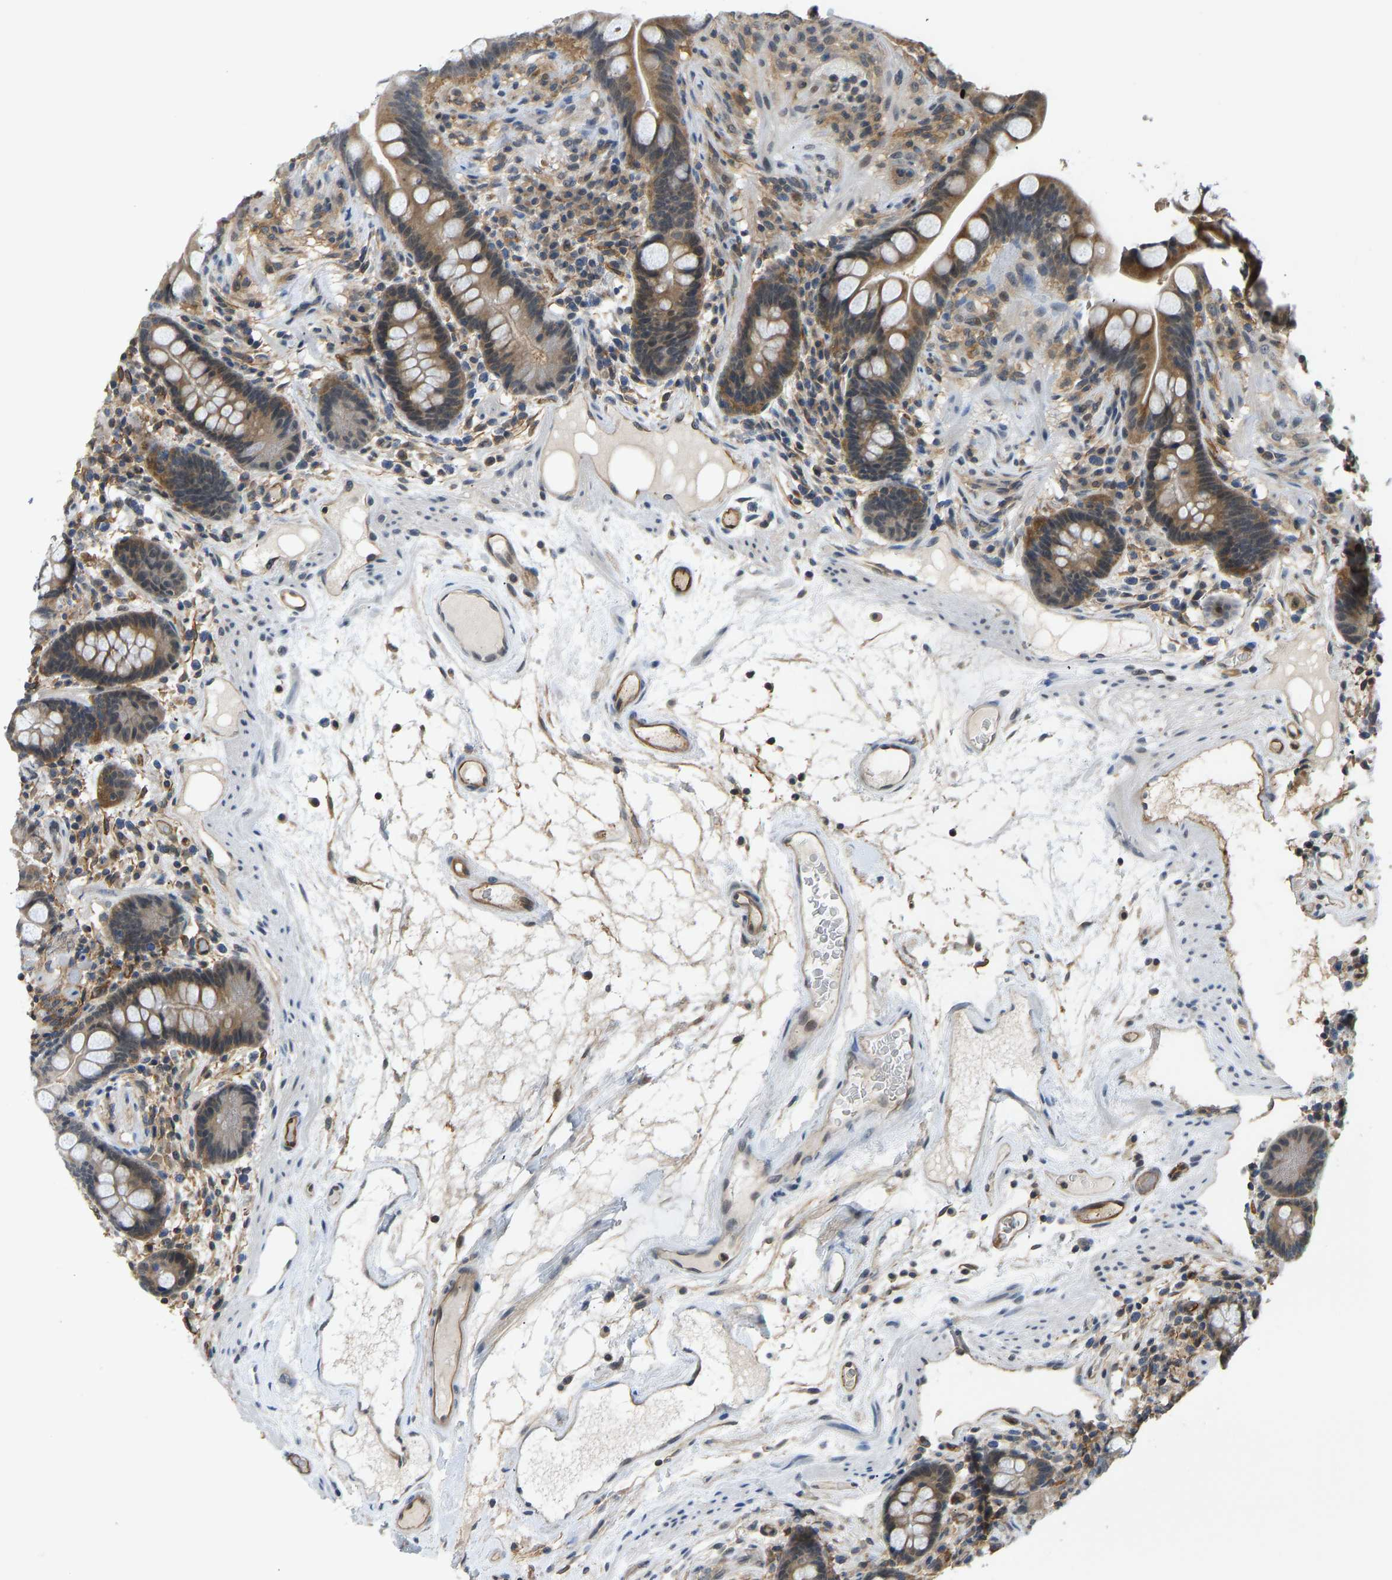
{"staining": {"intensity": "moderate", "quantity": ">75%", "location": "cytoplasmic/membranous"}, "tissue": "colon", "cell_type": "Endothelial cells", "image_type": "normal", "snomed": [{"axis": "morphology", "description": "Normal tissue, NOS"}, {"axis": "topography", "description": "Colon"}], "caption": "The histopathology image exhibits a brown stain indicating the presence of a protein in the cytoplasmic/membranous of endothelial cells in colon.", "gene": "CCT8", "patient": {"sex": "male", "age": 73}}